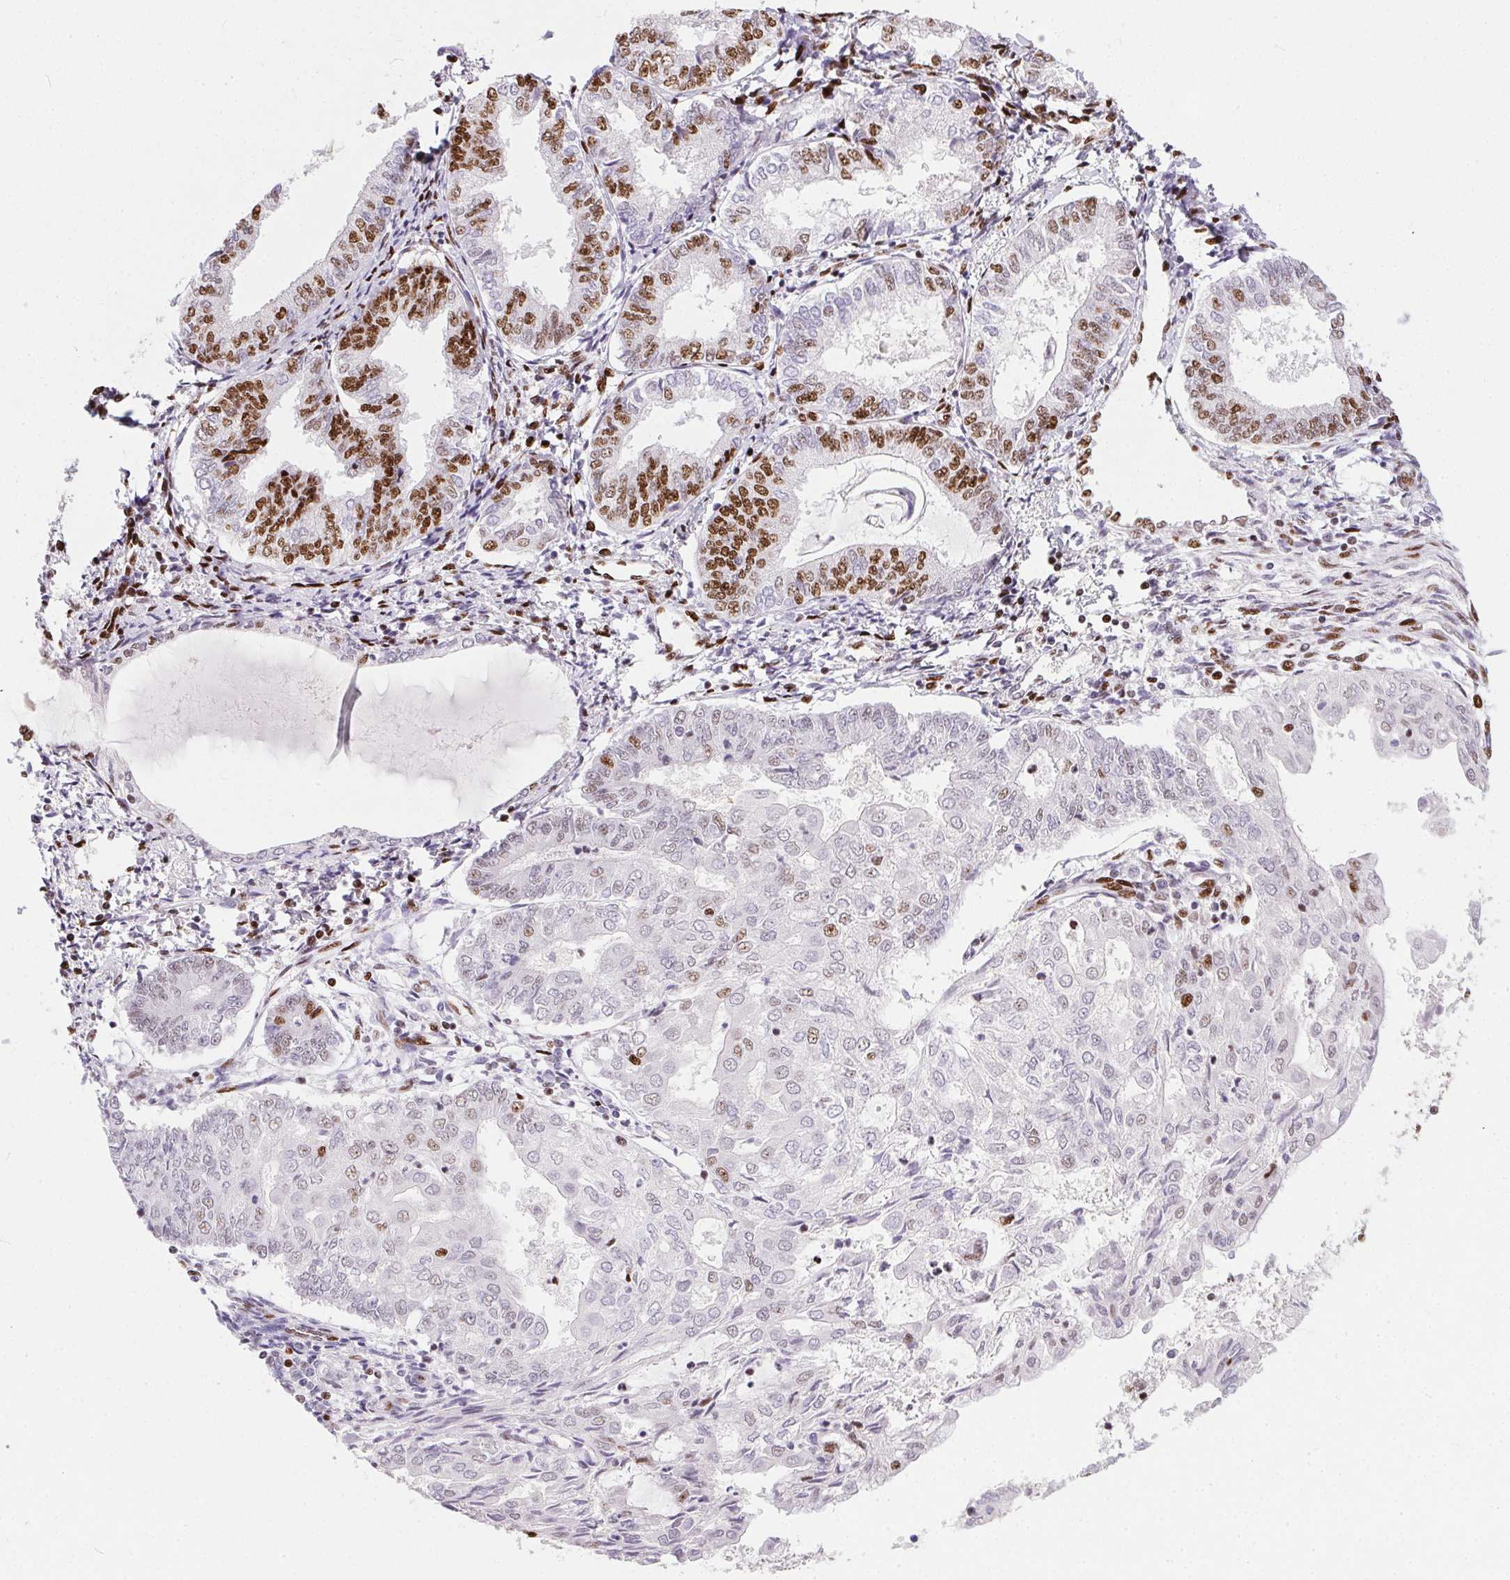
{"staining": {"intensity": "strong", "quantity": "<25%", "location": "nuclear"}, "tissue": "endometrial cancer", "cell_type": "Tumor cells", "image_type": "cancer", "snomed": [{"axis": "morphology", "description": "Adenocarcinoma, NOS"}, {"axis": "topography", "description": "Endometrium"}], "caption": "Immunohistochemical staining of human endometrial cancer shows medium levels of strong nuclear positivity in approximately <25% of tumor cells.", "gene": "PAGE3", "patient": {"sex": "female", "age": 68}}